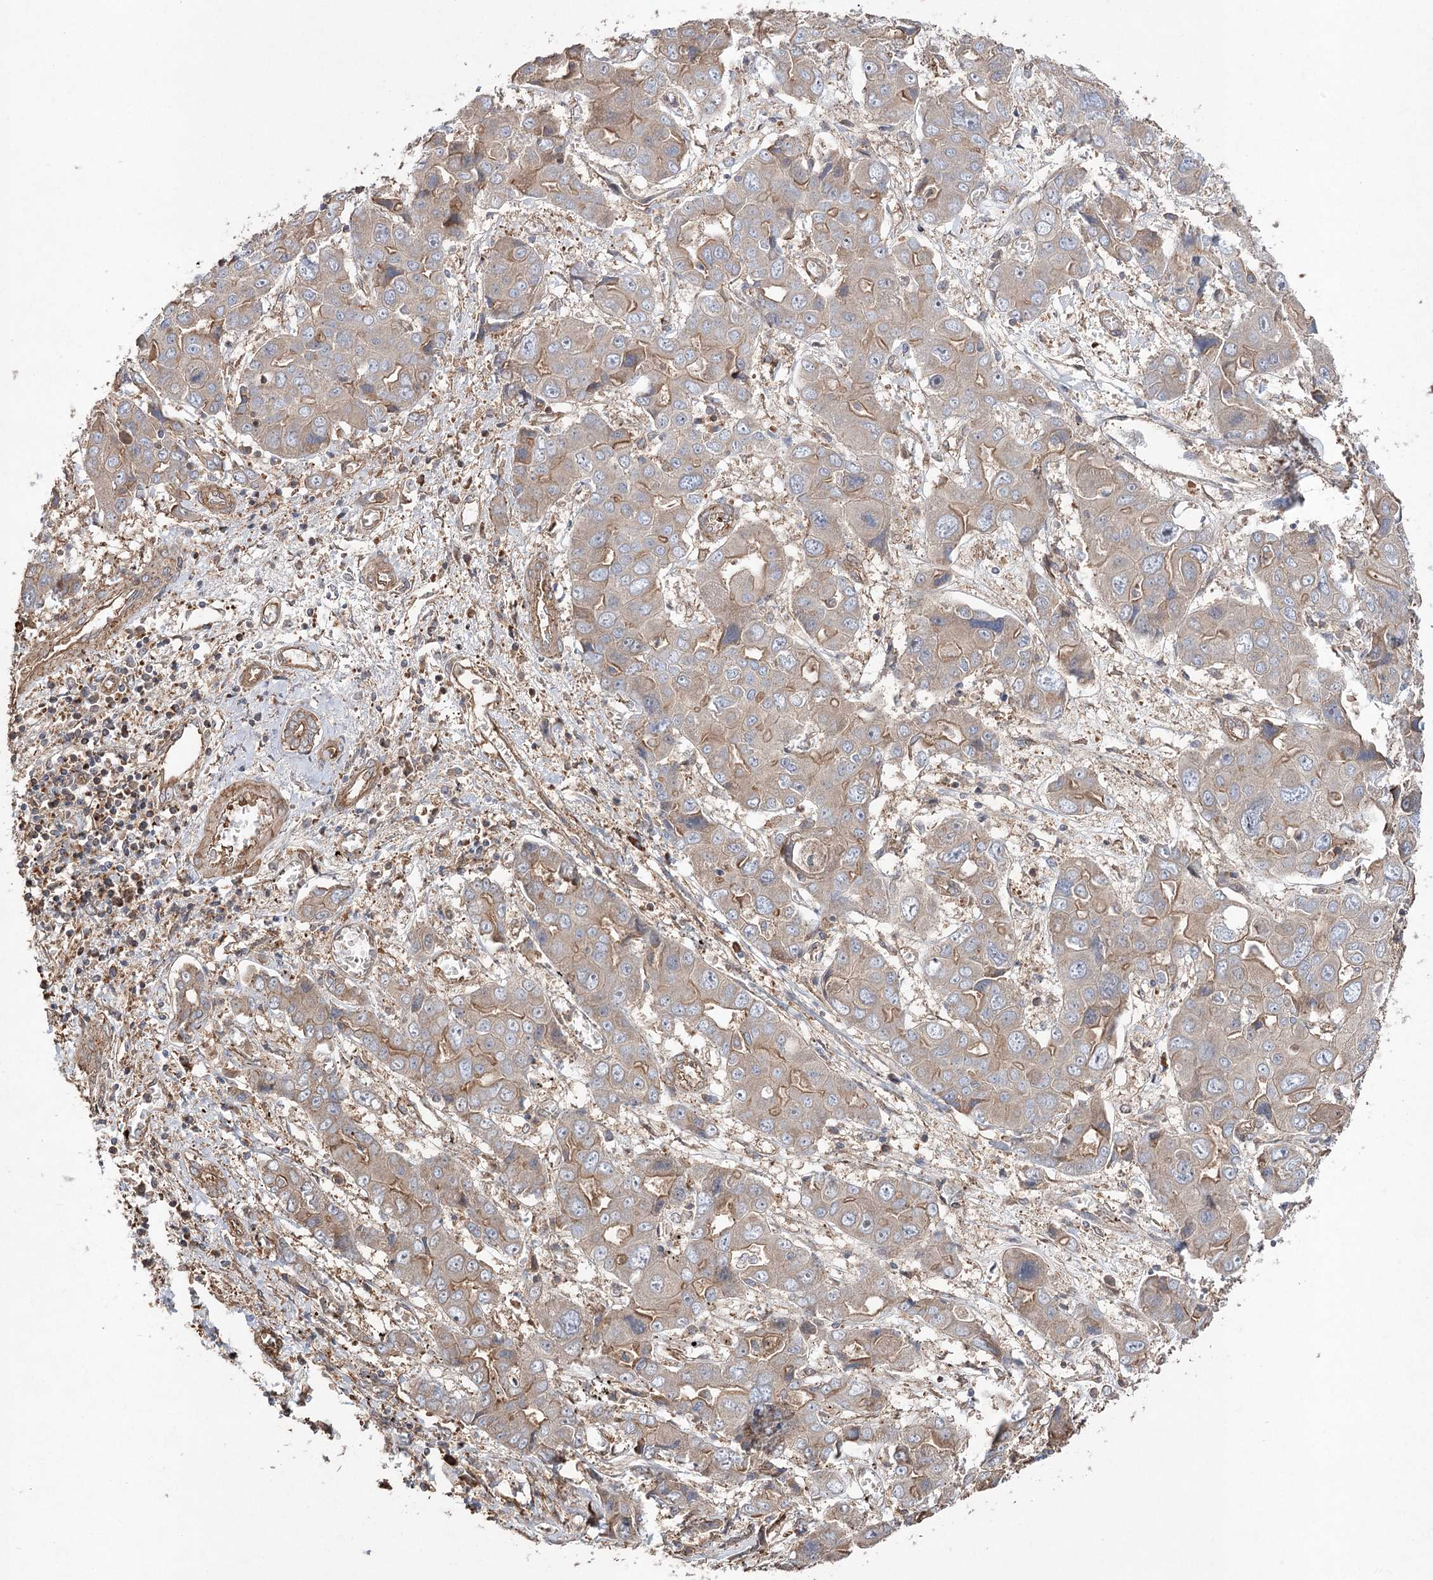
{"staining": {"intensity": "weak", "quantity": "25%-75%", "location": "cytoplasmic/membranous"}, "tissue": "liver cancer", "cell_type": "Tumor cells", "image_type": "cancer", "snomed": [{"axis": "morphology", "description": "Cholangiocarcinoma"}, {"axis": "topography", "description": "Liver"}], "caption": "IHC of cholangiocarcinoma (liver) reveals low levels of weak cytoplasmic/membranous expression in about 25%-75% of tumor cells.", "gene": "LARS2", "patient": {"sex": "male", "age": 67}}